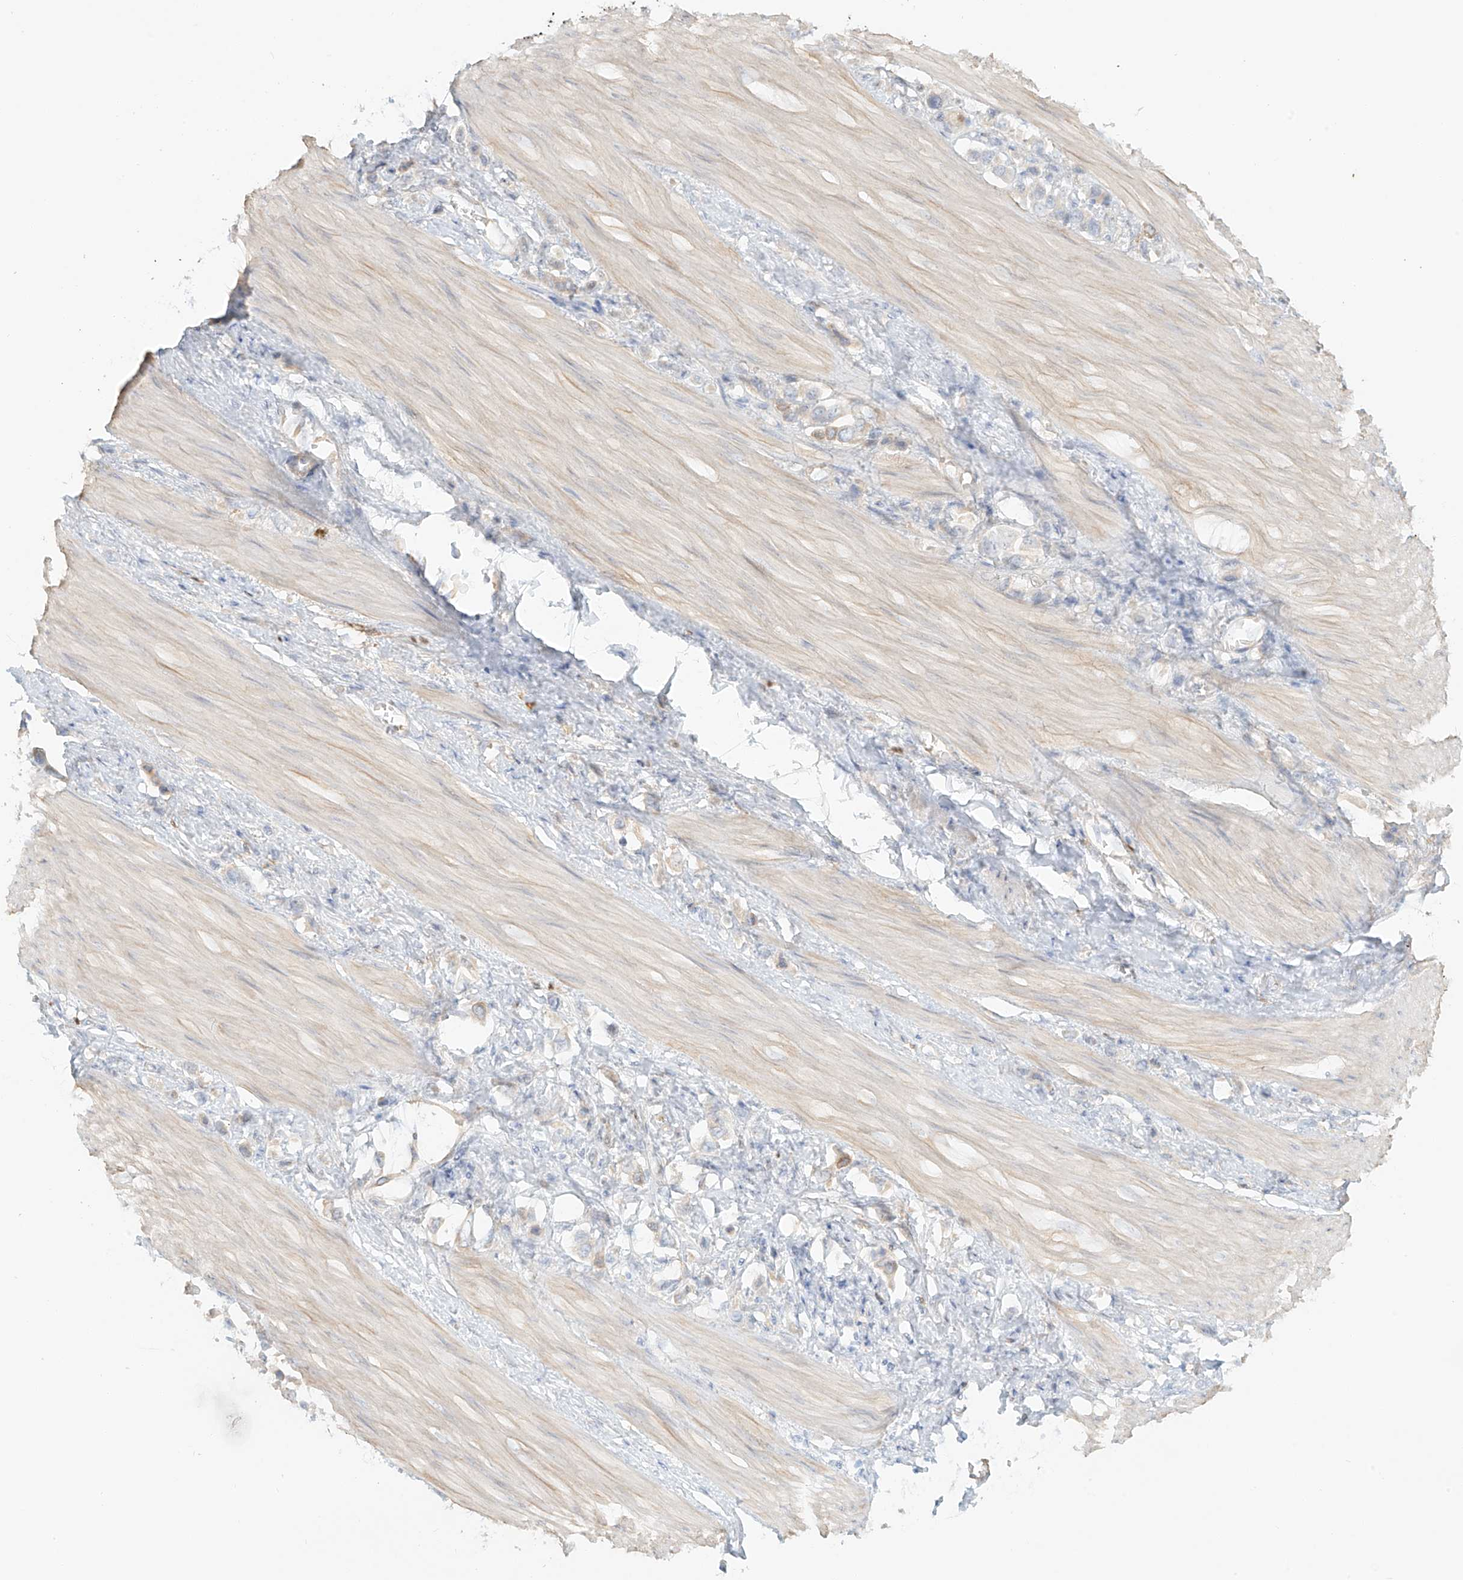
{"staining": {"intensity": "negative", "quantity": "none", "location": "none"}, "tissue": "stomach cancer", "cell_type": "Tumor cells", "image_type": "cancer", "snomed": [{"axis": "morphology", "description": "Adenocarcinoma, NOS"}, {"axis": "topography", "description": "Stomach"}], "caption": "A high-resolution micrograph shows immunohistochemistry staining of adenocarcinoma (stomach), which demonstrates no significant expression in tumor cells.", "gene": "UPK1B", "patient": {"sex": "female", "age": 65}}